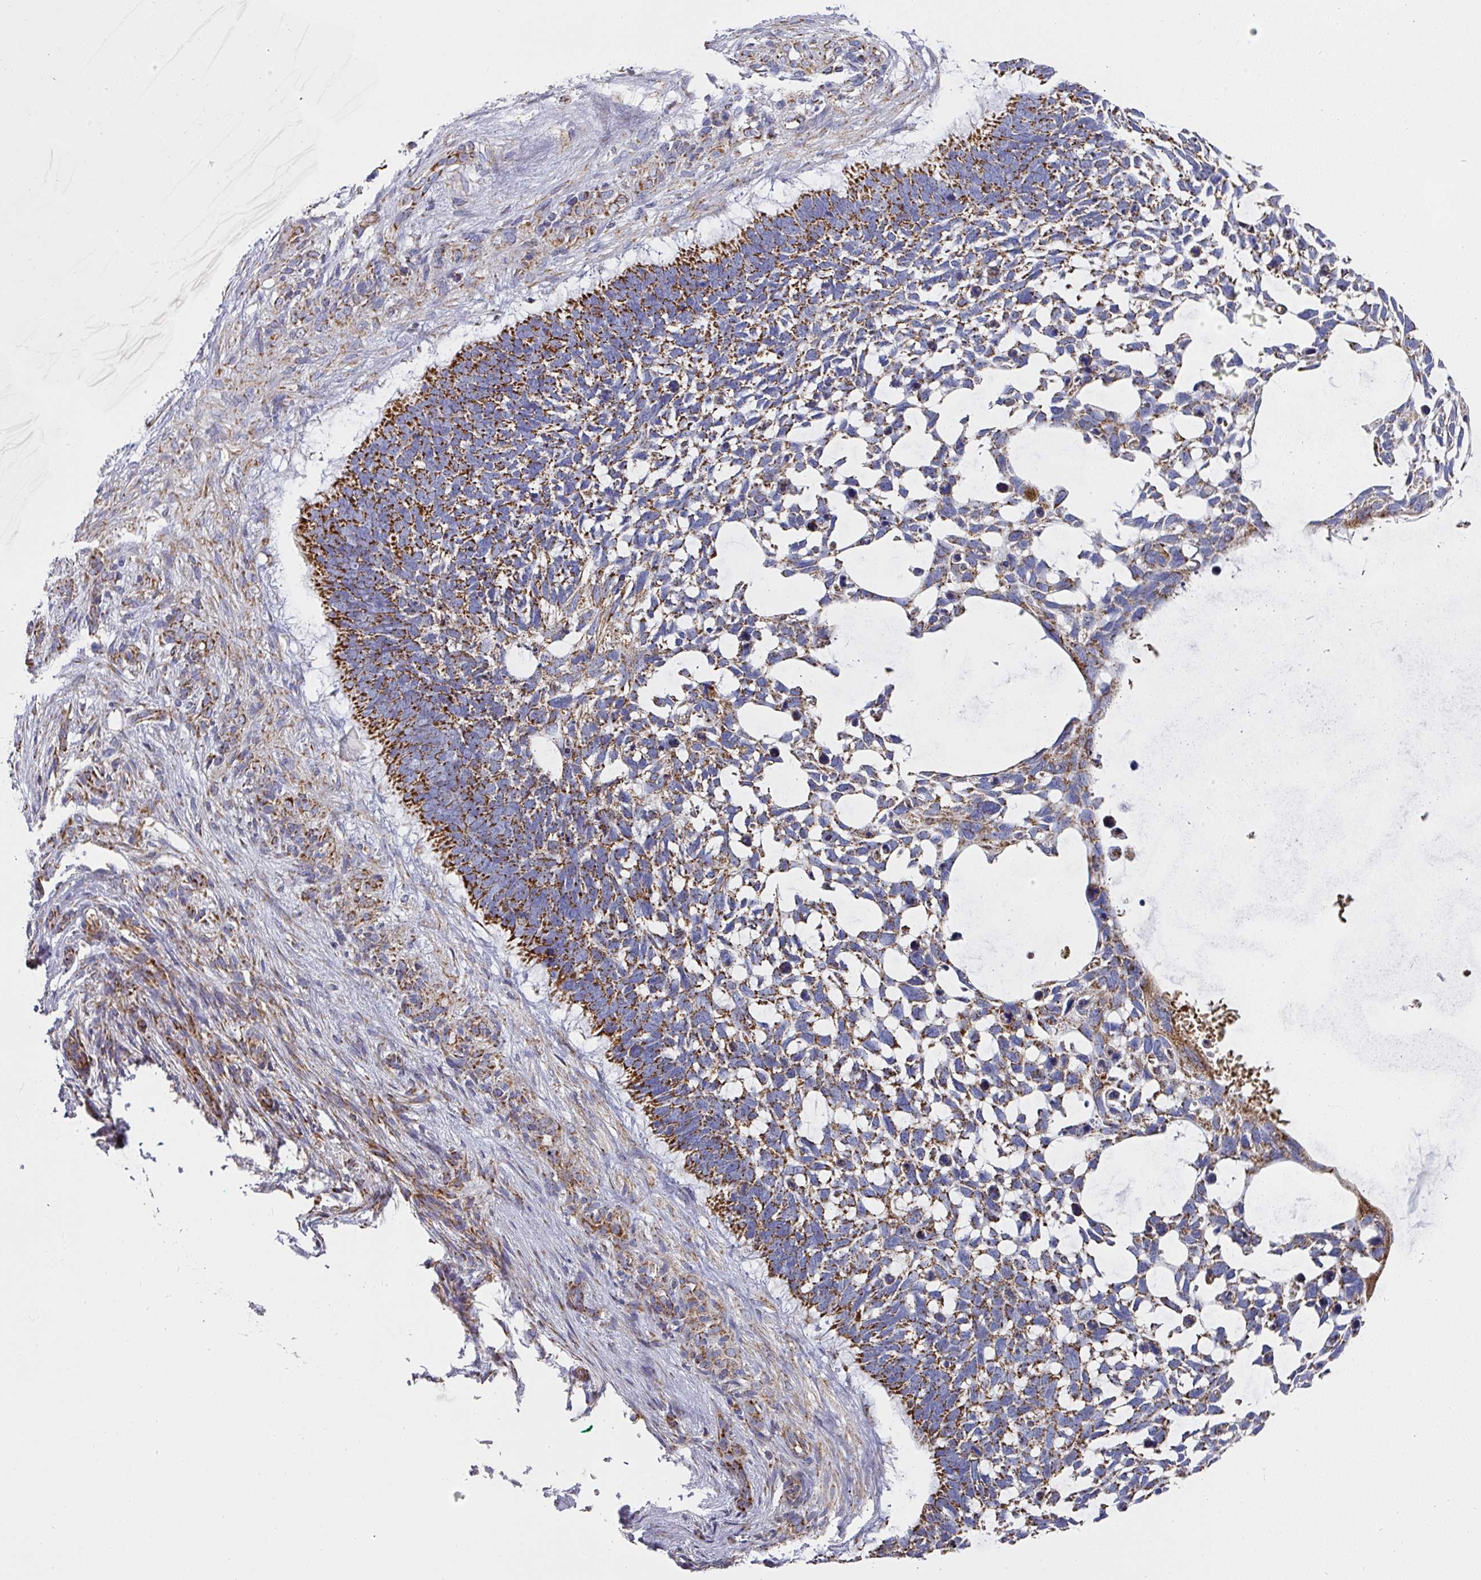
{"staining": {"intensity": "strong", "quantity": ">75%", "location": "cytoplasmic/membranous"}, "tissue": "skin cancer", "cell_type": "Tumor cells", "image_type": "cancer", "snomed": [{"axis": "morphology", "description": "Basal cell carcinoma"}, {"axis": "topography", "description": "Skin"}], "caption": "This micrograph exhibits IHC staining of skin cancer (basal cell carcinoma), with high strong cytoplasmic/membranous staining in approximately >75% of tumor cells.", "gene": "UQCRFS1", "patient": {"sex": "male", "age": 88}}